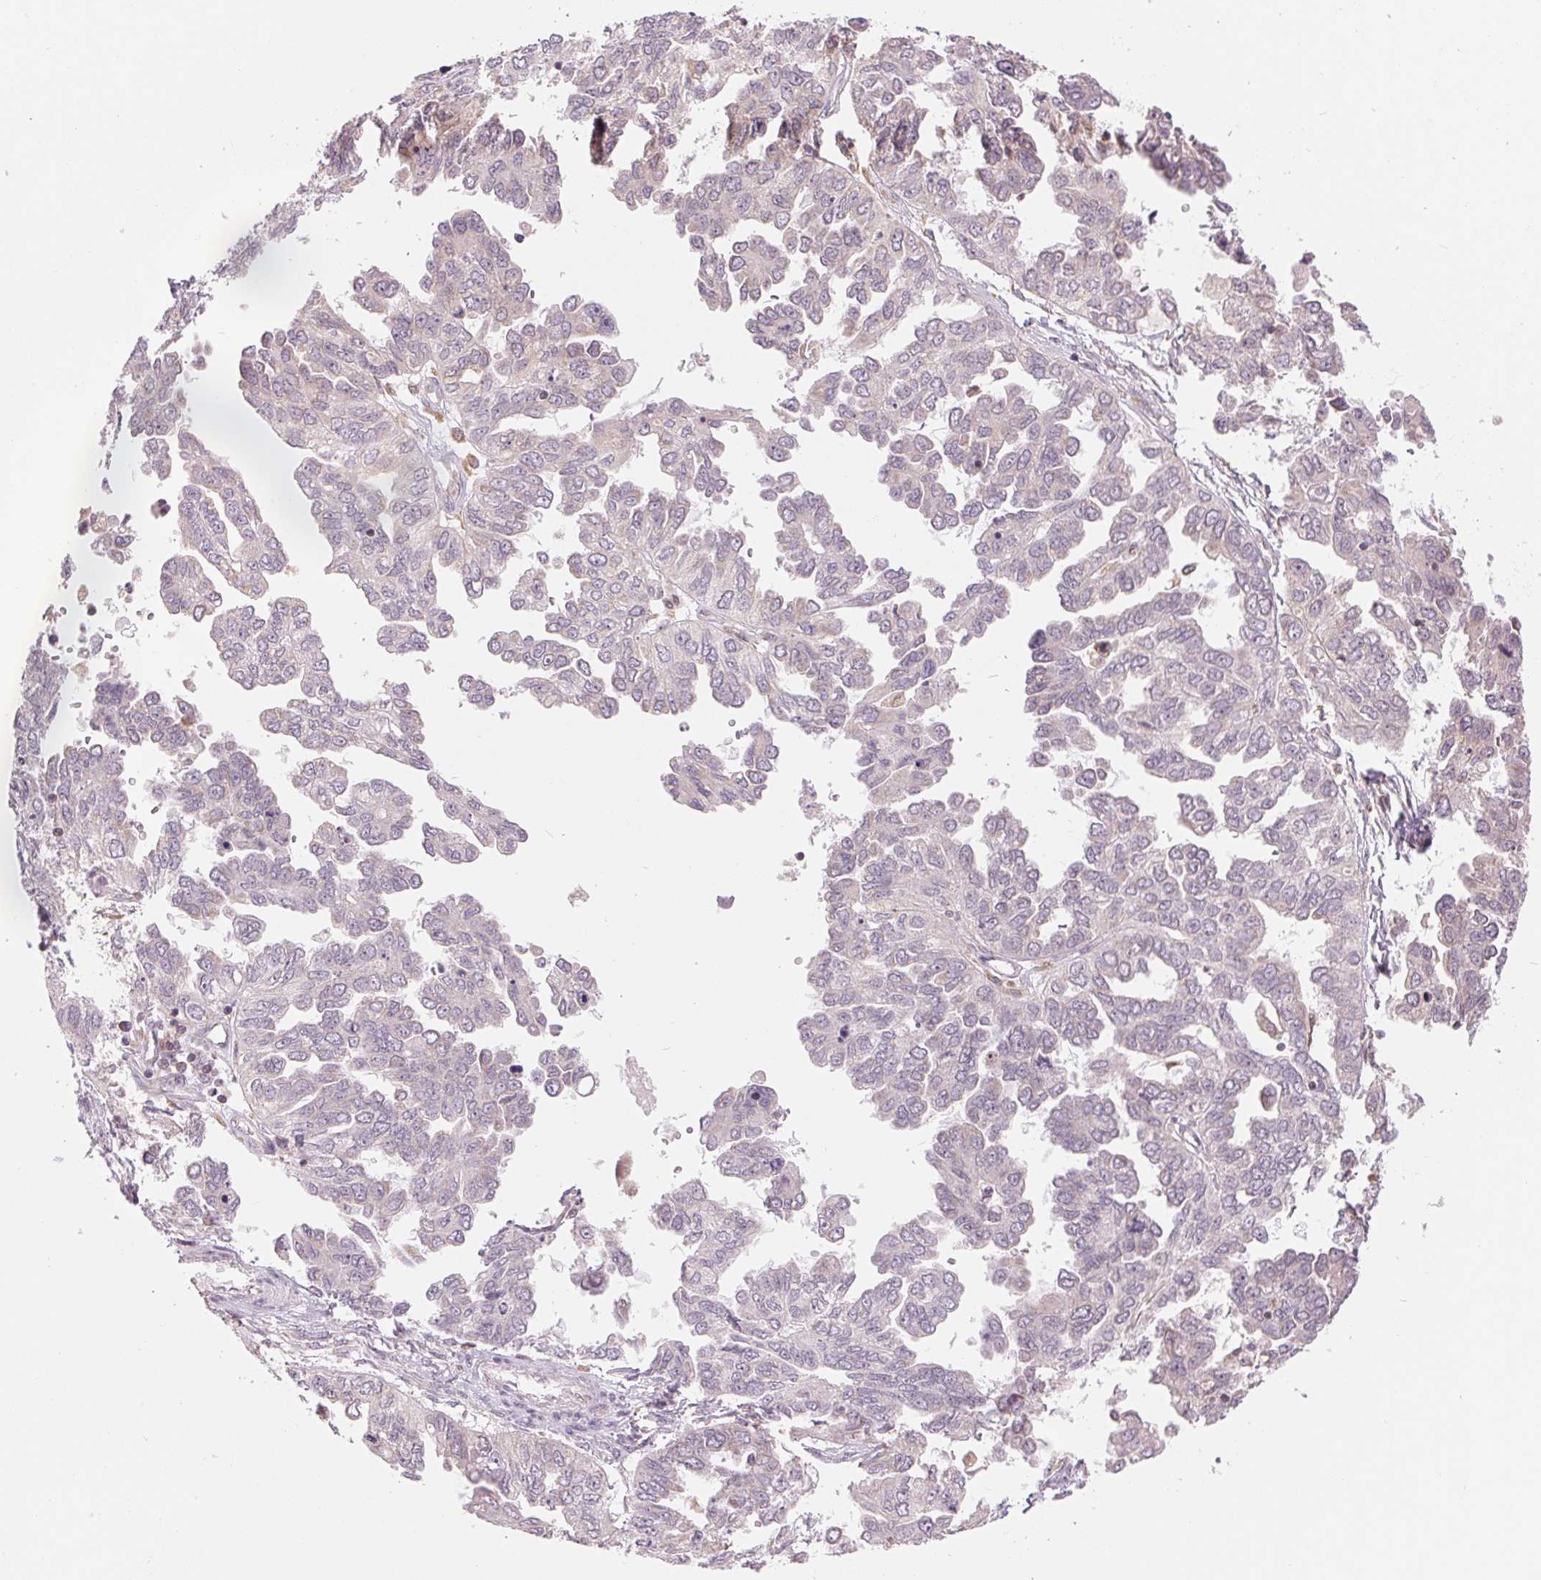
{"staining": {"intensity": "negative", "quantity": "none", "location": "none"}, "tissue": "ovarian cancer", "cell_type": "Tumor cells", "image_type": "cancer", "snomed": [{"axis": "morphology", "description": "Cystadenocarcinoma, serous, NOS"}, {"axis": "topography", "description": "Ovary"}], "caption": "Immunohistochemical staining of human ovarian serous cystadenocarcinoma displays no significant staining in tumor cells. (Stains: DAB immunohistochemistry with hematoxylin counter stain, Microscopy: brightfield microscopy at high magnification).", "gene": "TECR", "patient": {"sex": "female", "age": 53}}